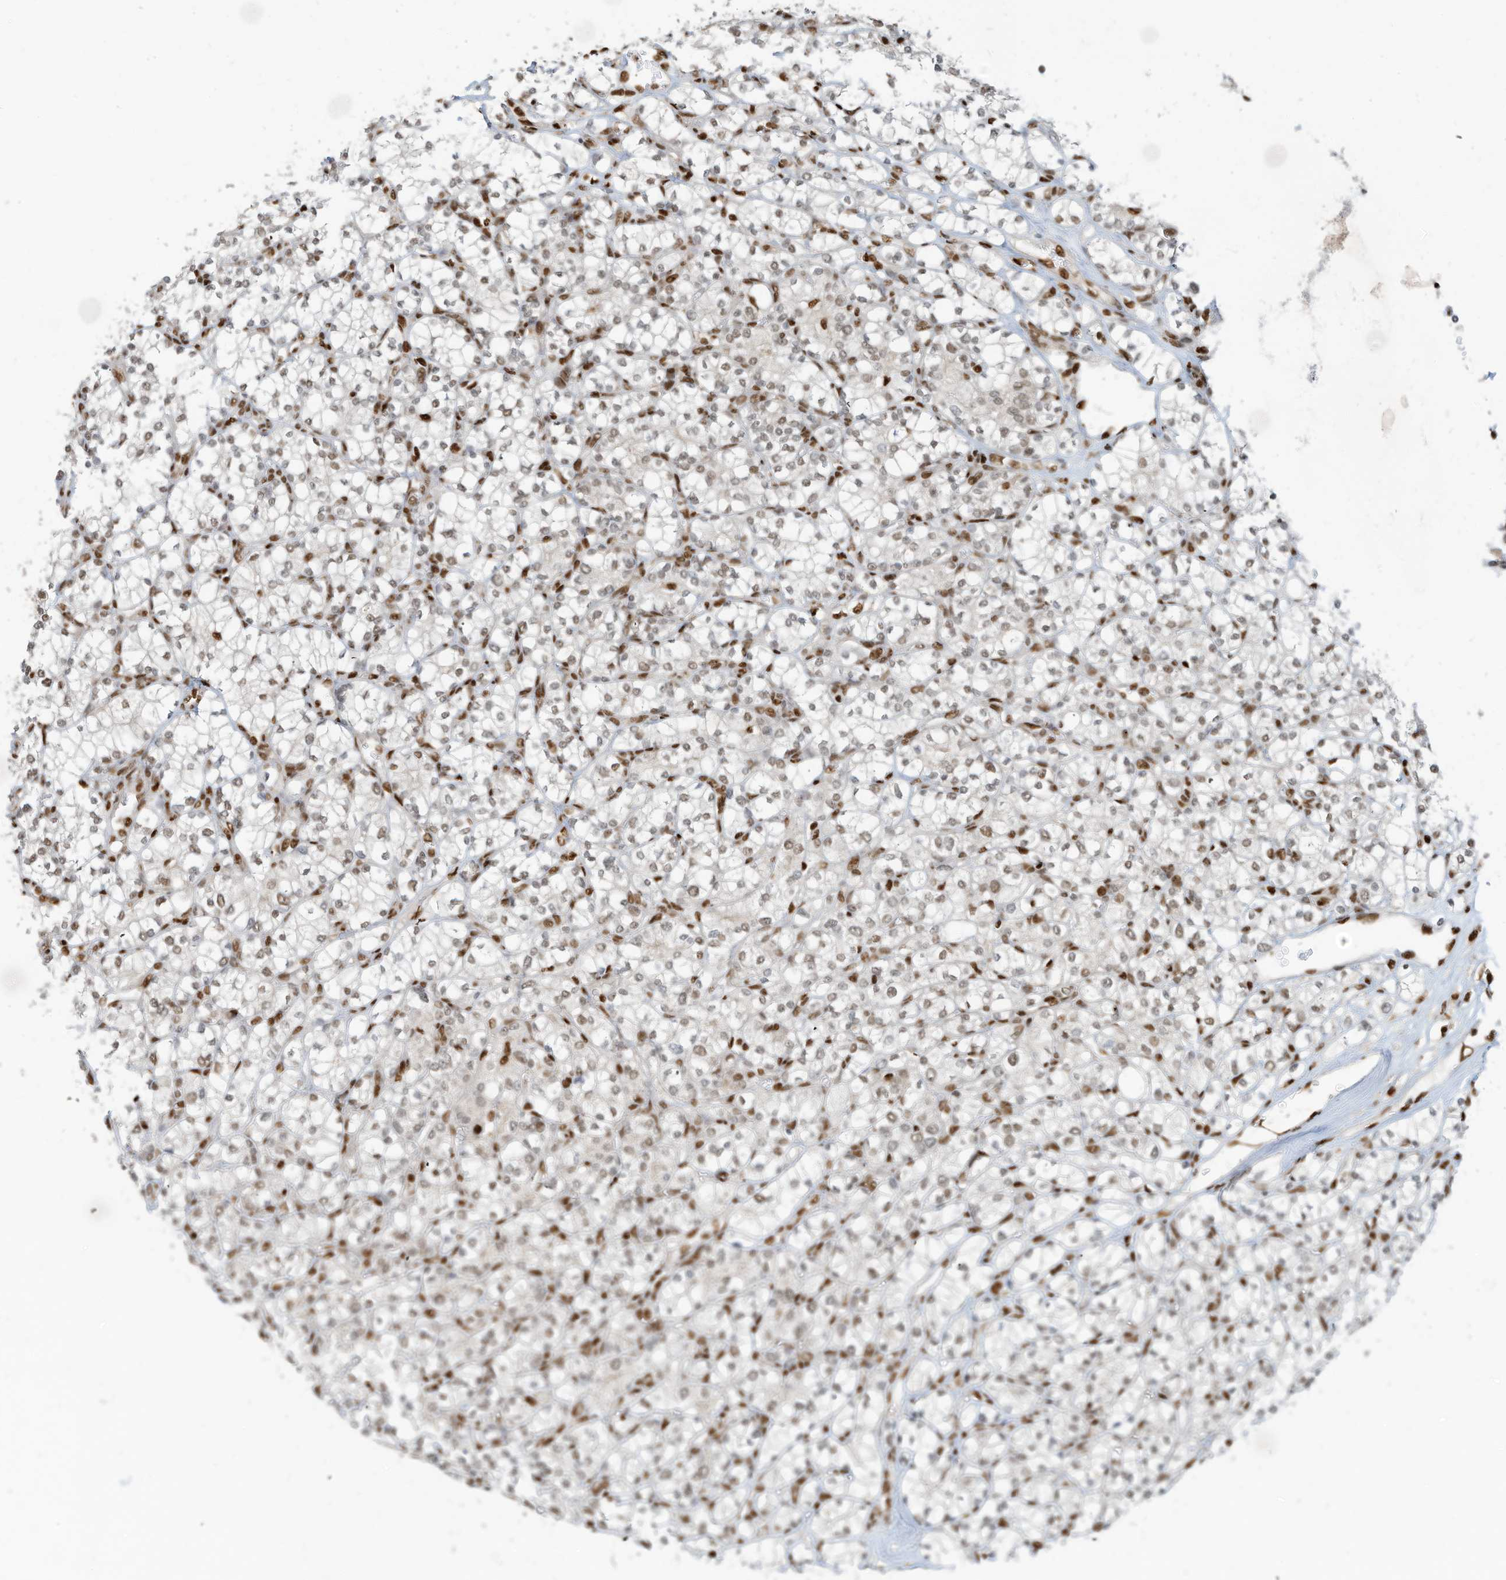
{"staining": {"intensity": "weak", "quantity": "25%-75%", "location": "nuclear"}, "tissue": "renal cancer", "cell_type": "Tumor cells", "image_type": "cancer", "snomed": [{"axis": "morphology", "description": "Adenocarcinoma, NOS"}, {"axis": "topography", "description": "Kidney"}], "caption": "Tumor cells show weak nuclear staining in about 25%-75% of cells in renal cancer.", "gene": "SAMD15", "patient": {"sex": "male", "age": 77}}